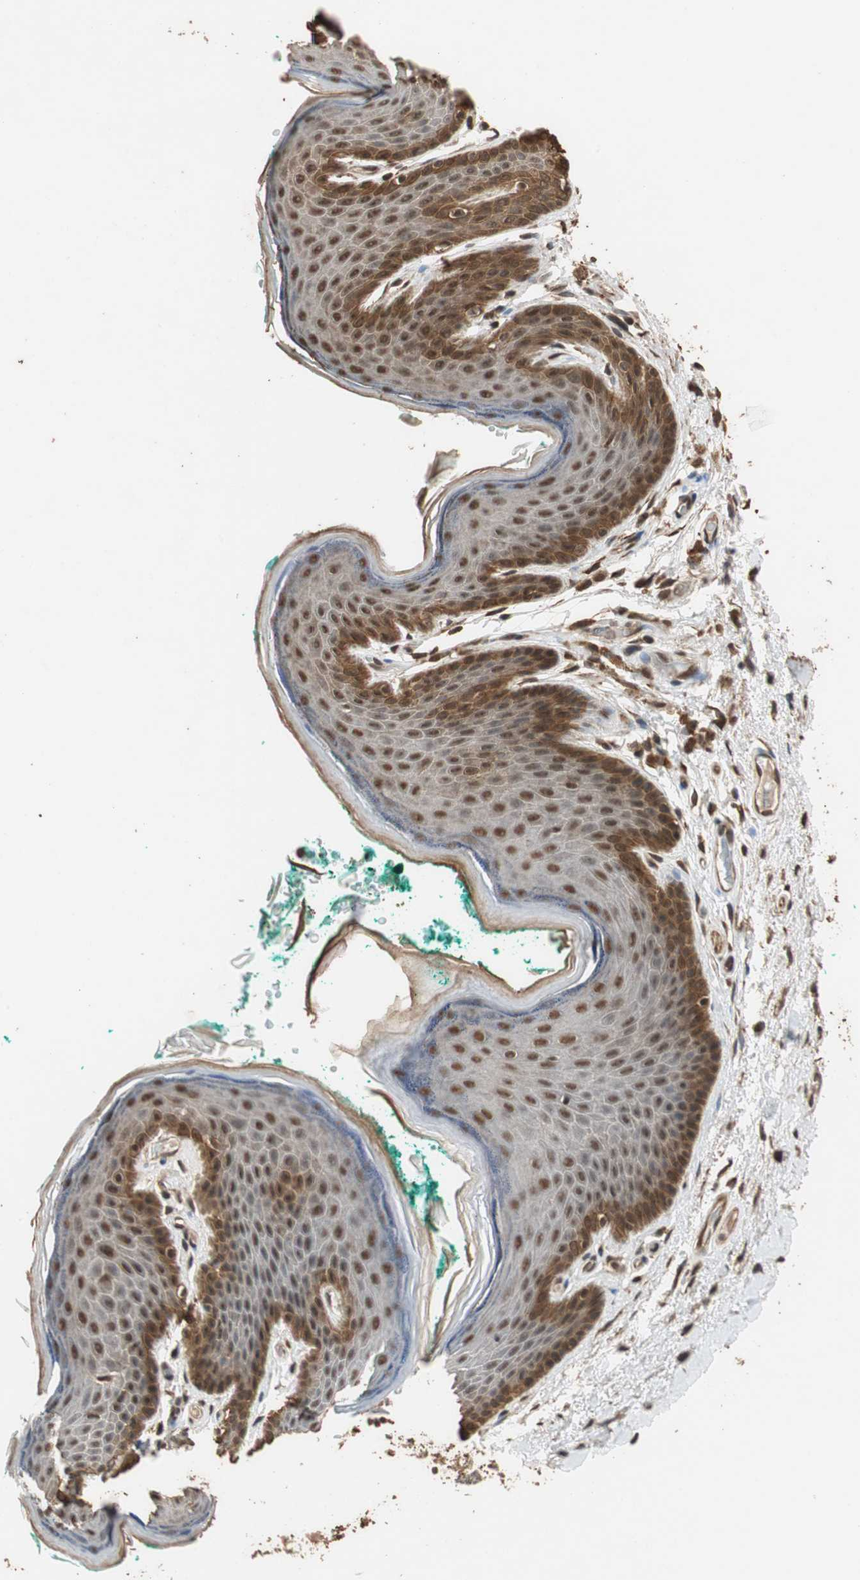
{"staining": {"intensity": "strong", "quantity": ">75%", "location": "cytoplasmic/membranous,nuclear"}, "tissue": "skin", "cell_type": "Epidermal cells", "image_type": "normal", "snomed": [{"axis": "morphology", "description": "Normal tissue, NOS"}, {"axis": "topography", "description": "Anal"}], "caption": "Immunohistochemical staining of unremarkable human skin exhibits >75% levels of strong cytoplasmic/membranous,nuclear protein positivity in approximately >75% of epidermal cells. (IHC, brightfield microscopy, high magnification).", "gene": "CDC5L", "patient": {"sex": "male", "age": 74}}